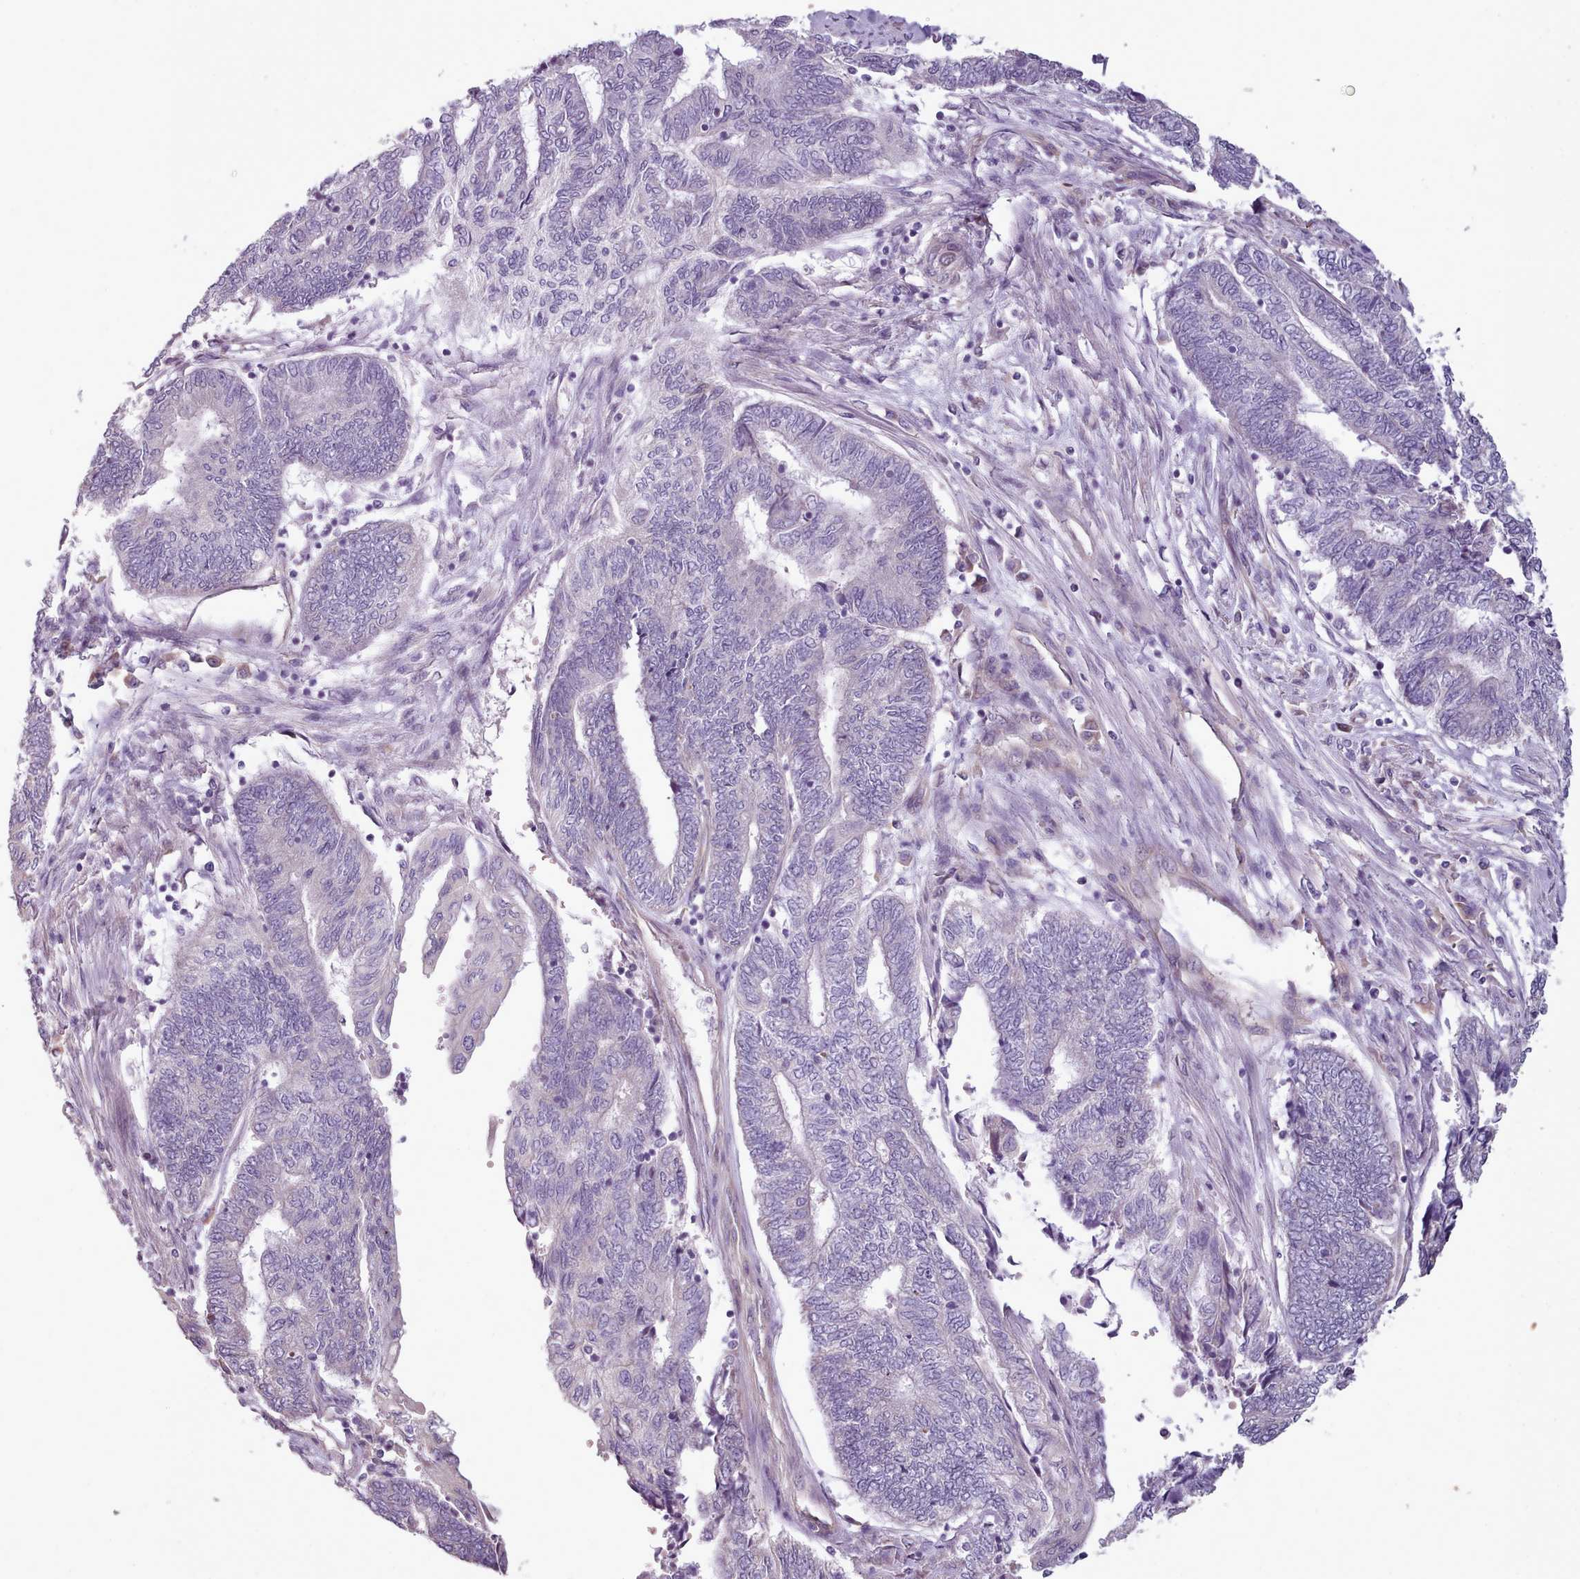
{"staining": {"intensity": "negative", "quantity": "none", "location": "none"}, "tissue": "endometrial cancer", "cell_type": "Tumor cells", "image_type": "cancer", "snomed": [{"axis": "morphology", "description": "Adenocarcinoma, NOS"}, {"axis": "topography", "description": "Uterus"}, {"axis": "topography", "description": "Endometrium"}], "caption": "High magnification brightfield microscopy of adenocarcinoma (endometrial) stained with DAB (brown) and counterstained with hematoxylin (blue): tumor cells show no significant expression.", "gene": "DPF1", "patient": {"sex": "female", "age": 70}}